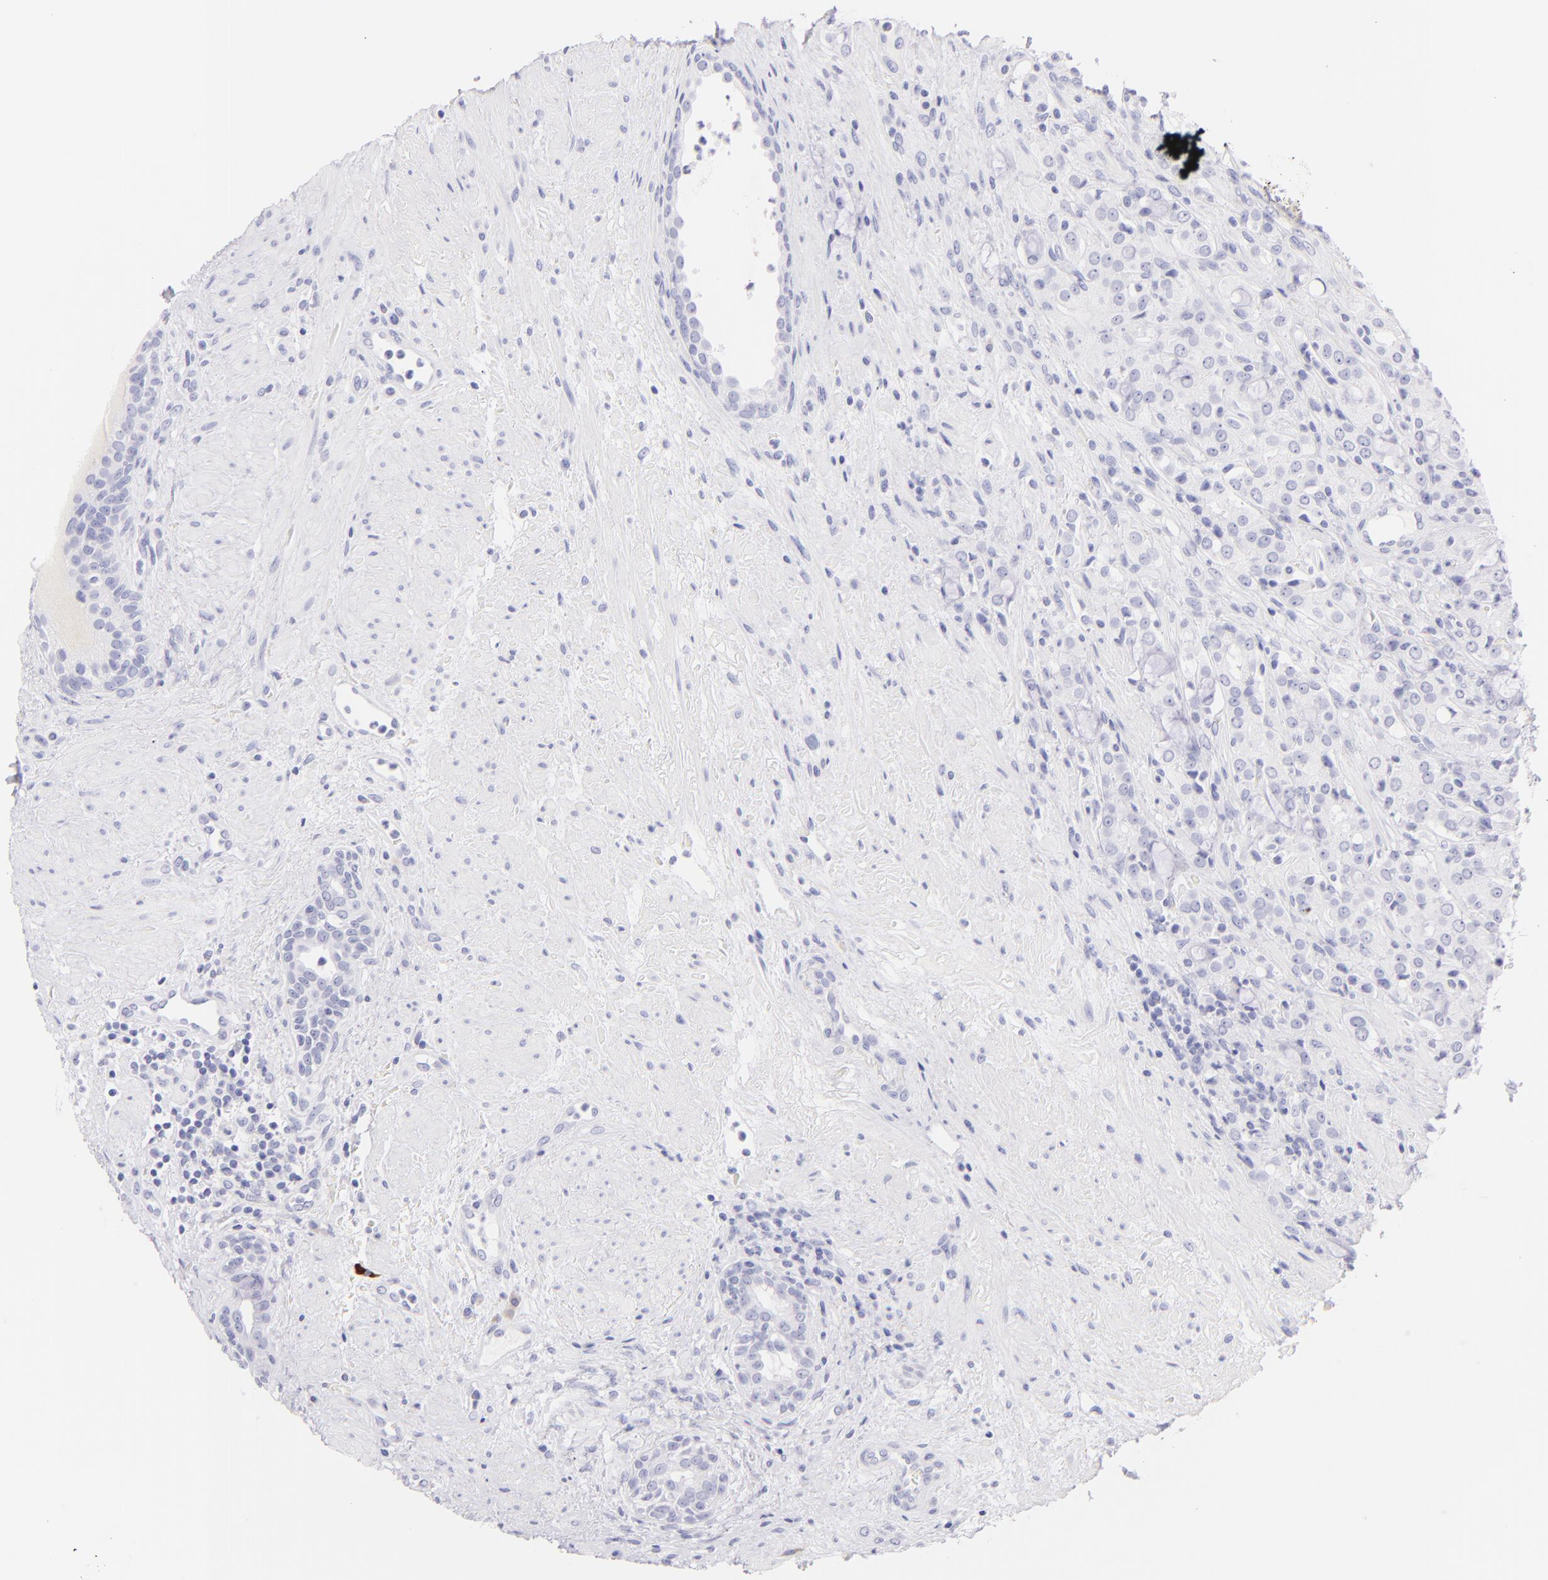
{"staining": {"intensity": "negative", "quantity": "none", "location": "none"}, "tissue": "prostate cancer", "cell_type": "Tumor cells", "image_type": "cancer", "snomed": [{"axis": "morphology", "description": "Adenocarcinoma, High grade"}, {"axis": "topography", "description": "Prostate"}], "caption": "Tumor cells show no significant expression in prostate adenocarcinoma (high-grade). Nuclei are stained in blue.", "gene": "SDC1", "patient": {"sex": "male", "age": 72}}